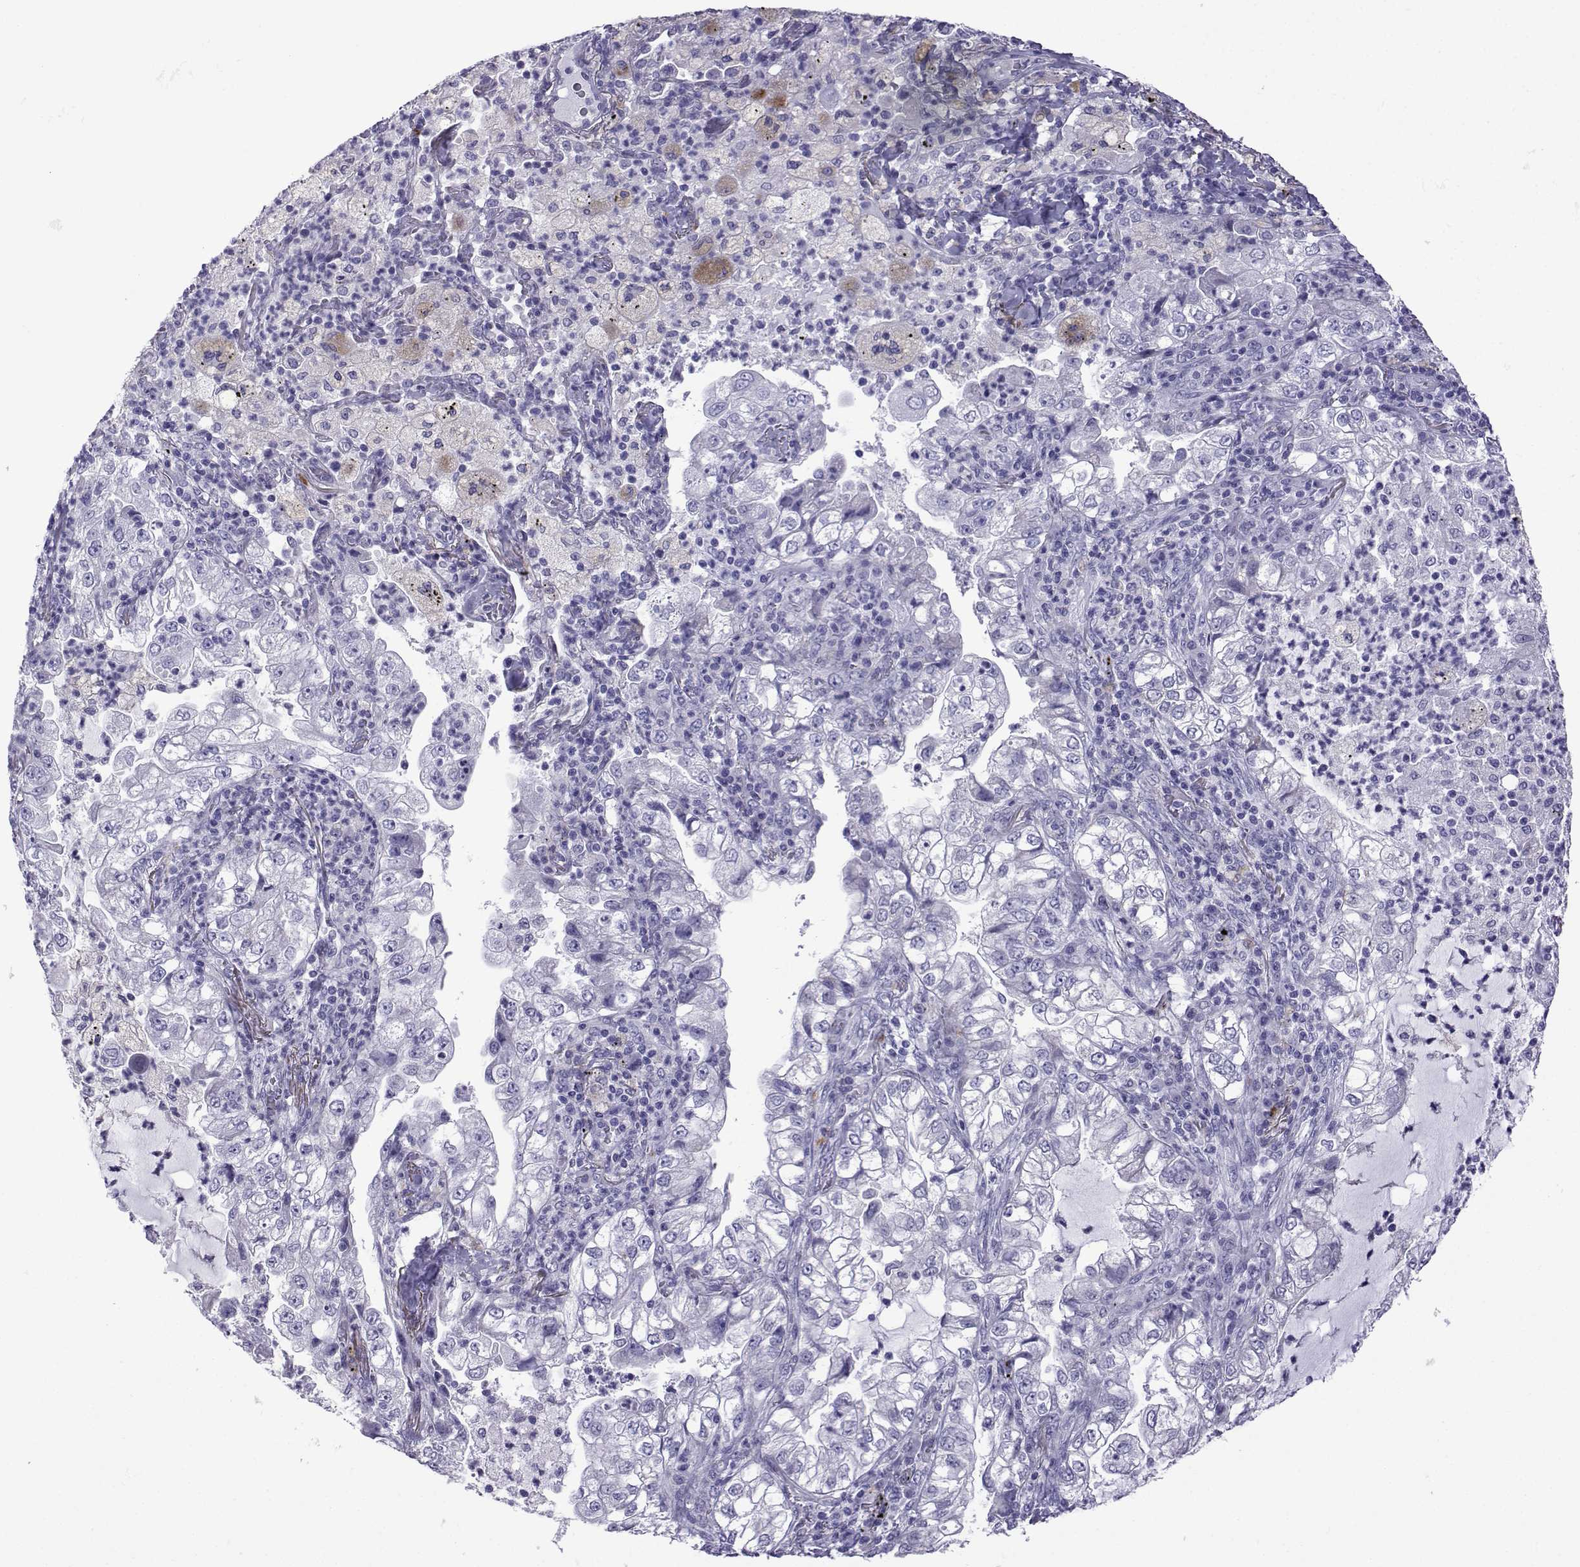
{"staining": {"intensity": "weak", "quantity": "<25%", "location": "cytoplasmic/membranous"}, "tissue": "lung cancer", "cell_type": "Tumor cells", "image_type": "cancer", "snomed": [{"axis": "morphology", "description": "Adenocarcinoma, NOS"}, {"axis": "topography", "description": "Lung"}], "caption": "Immunohistochemistry of human lung cancer exhibits no staining in tumor cells.", "gene": "CFAP70", "patient": {"sex": "female", "age": 73}}